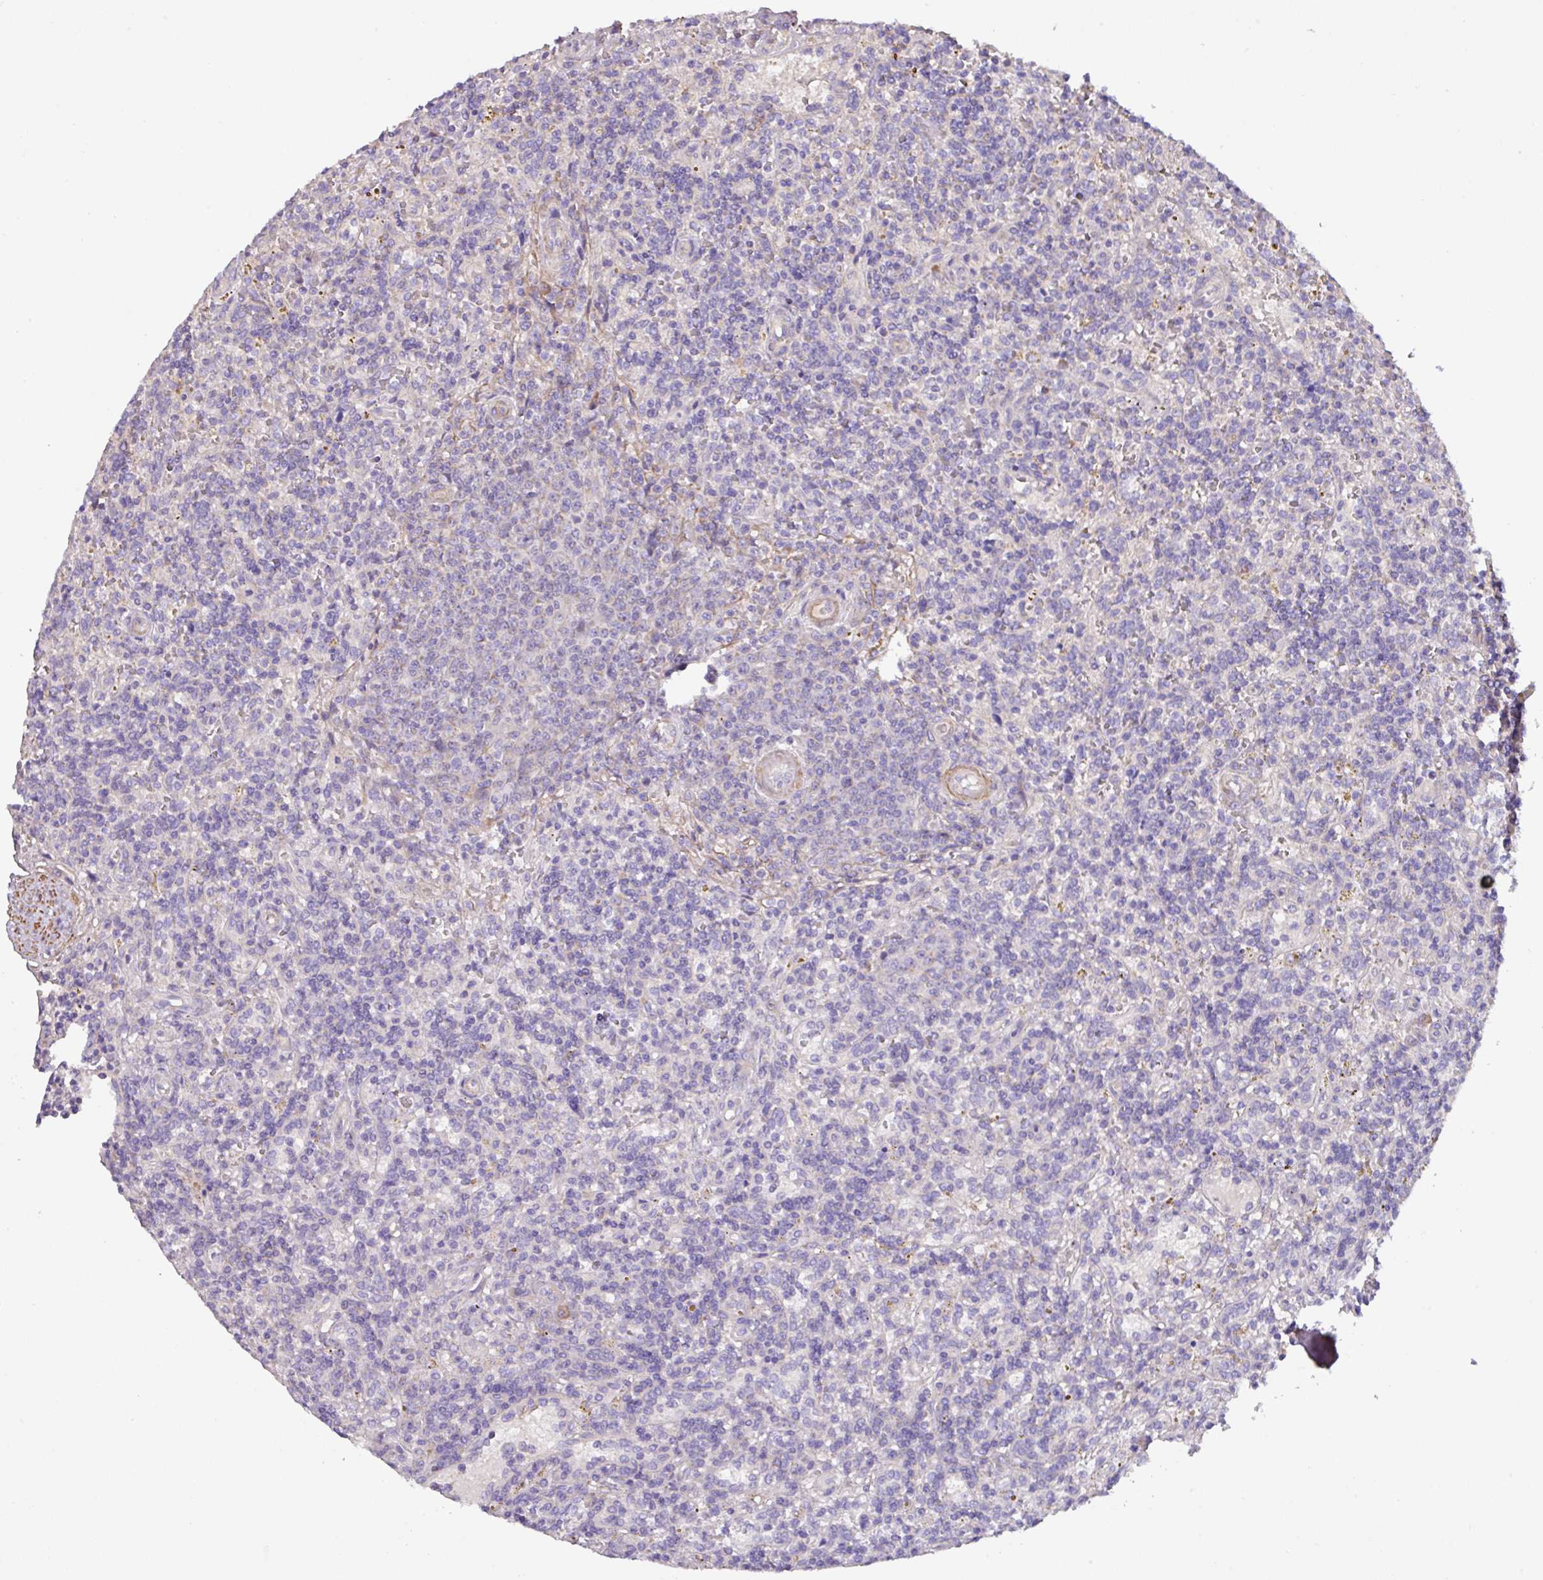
{"staining": {"intensity": "negative", "quantity": "none", "location": "none"}, "tissue": "lymphoma", "cell_type": "Tumor cells", "image_type": "cancer", "snomed": [{"axis": "morphology", "description": "Malignant lymphoma, non-Hodgkin's type, Low grade"}, {"axis": "topography", "description": "Spleen"}], "caption": "The photomicrograph shows no significant positivity in tumor cells of malignant lymphoma, non-Hodgkin's type (low-grade).", "gene": "MRRF", "patient": {"sex": "male", "age": 67}}